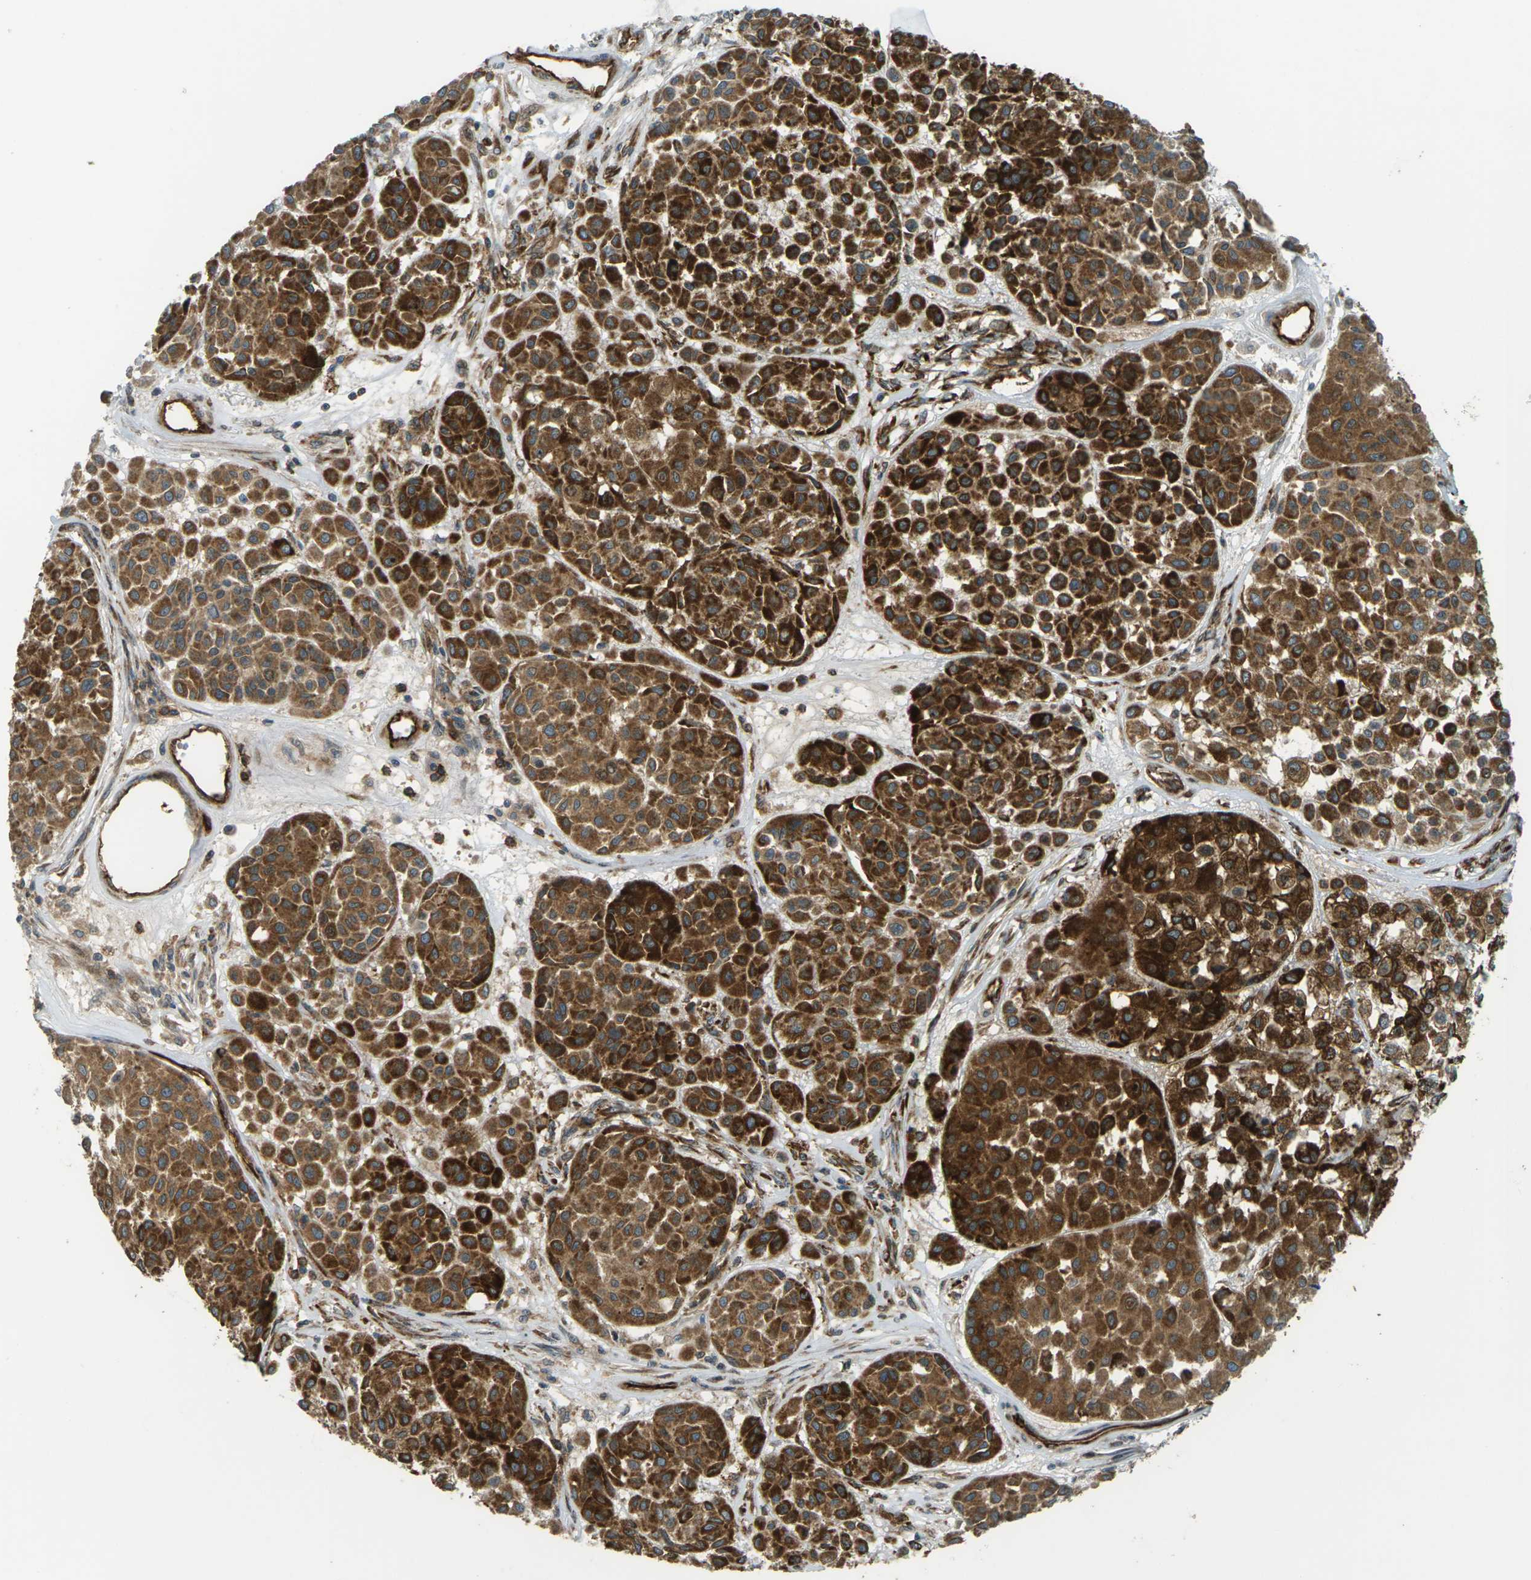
{"staining": {"intensity": "strong", "quantity": ">75%", "location": "cytoplasmic/membranous"}, "tissue": "melanoma", "cell_type": "Tumor cells", "image_type": "cancer", "snomed": [{"axis": "morphology", "description": "Malignant melanoma, Metastatic site"}, {"axis": "topography", "description": "Soft tissue"}], "caption": "The image shows staining of malignant melanoma (metastatic site), revealing strong cytoplasmic/membranous protein staining (brown color) within tumor cells. The staining was performed using DAB to visualize the protein expression in brown, while the nuclei were stained in blue with hematoxylin (Magnification: 20x).", "gene": "S1PR1", "patient": {"sex": "male", "age": 41}}